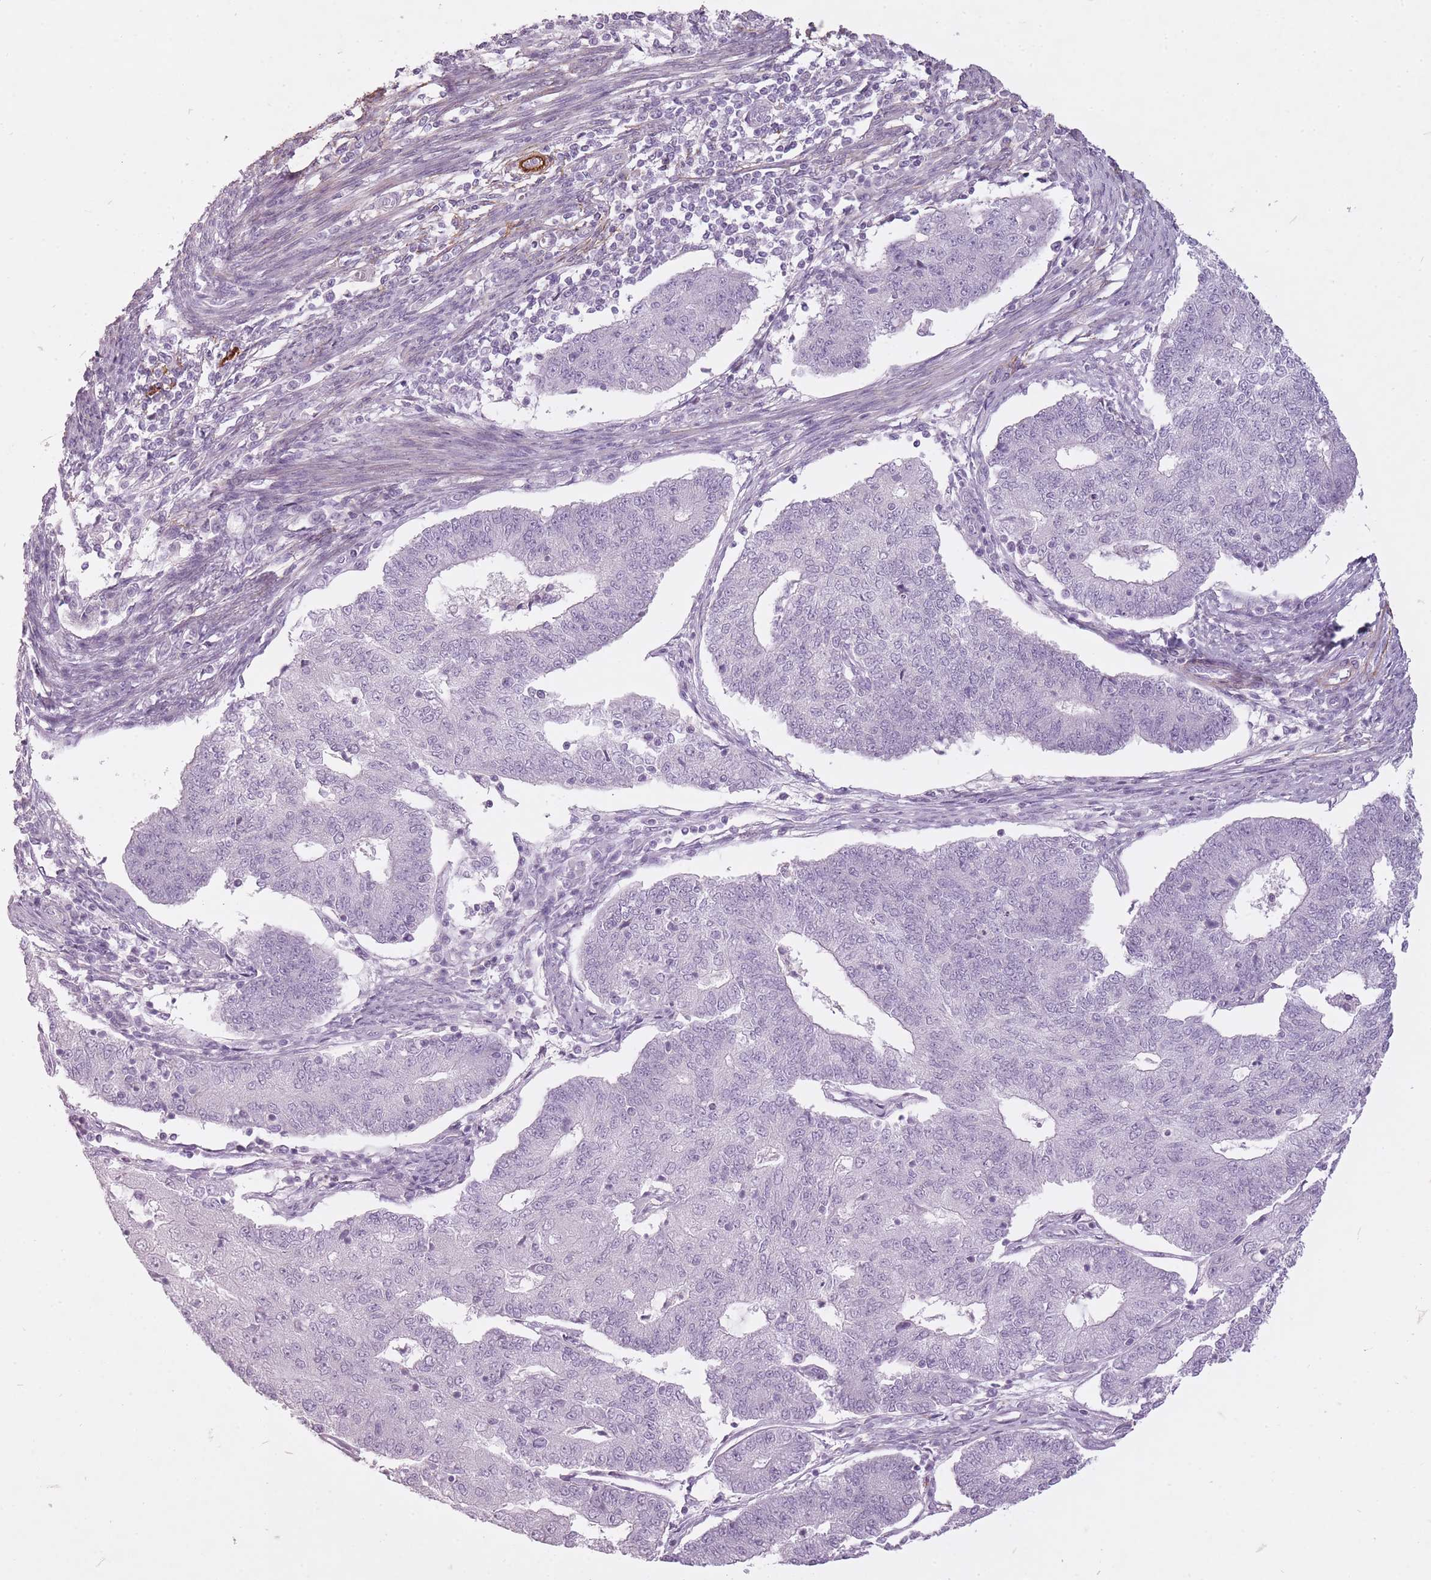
{"staining": {"intensity": "negative", "quantity": "none", "location": "none"}, "tissue": "endometrial cancer", "cell_type": "Tumor cells", "image_type": "cancer", "snomed": [{"axis": "morphology", "description": "Adenocarcinoma, NOS"}, {"axis": "topography", "description": "Endometrium"}], "caption": "Immunohistochemistry photomicrograph of neoplastic tissue: endometrial cancer (adenocarcinoma) stained with DAB (3,3'-diaminobenzidine) demonstrates no significant protein positivity in tumor cells.", "gene": "RFX4", "patient": {"sex": "female", "age": 56}}